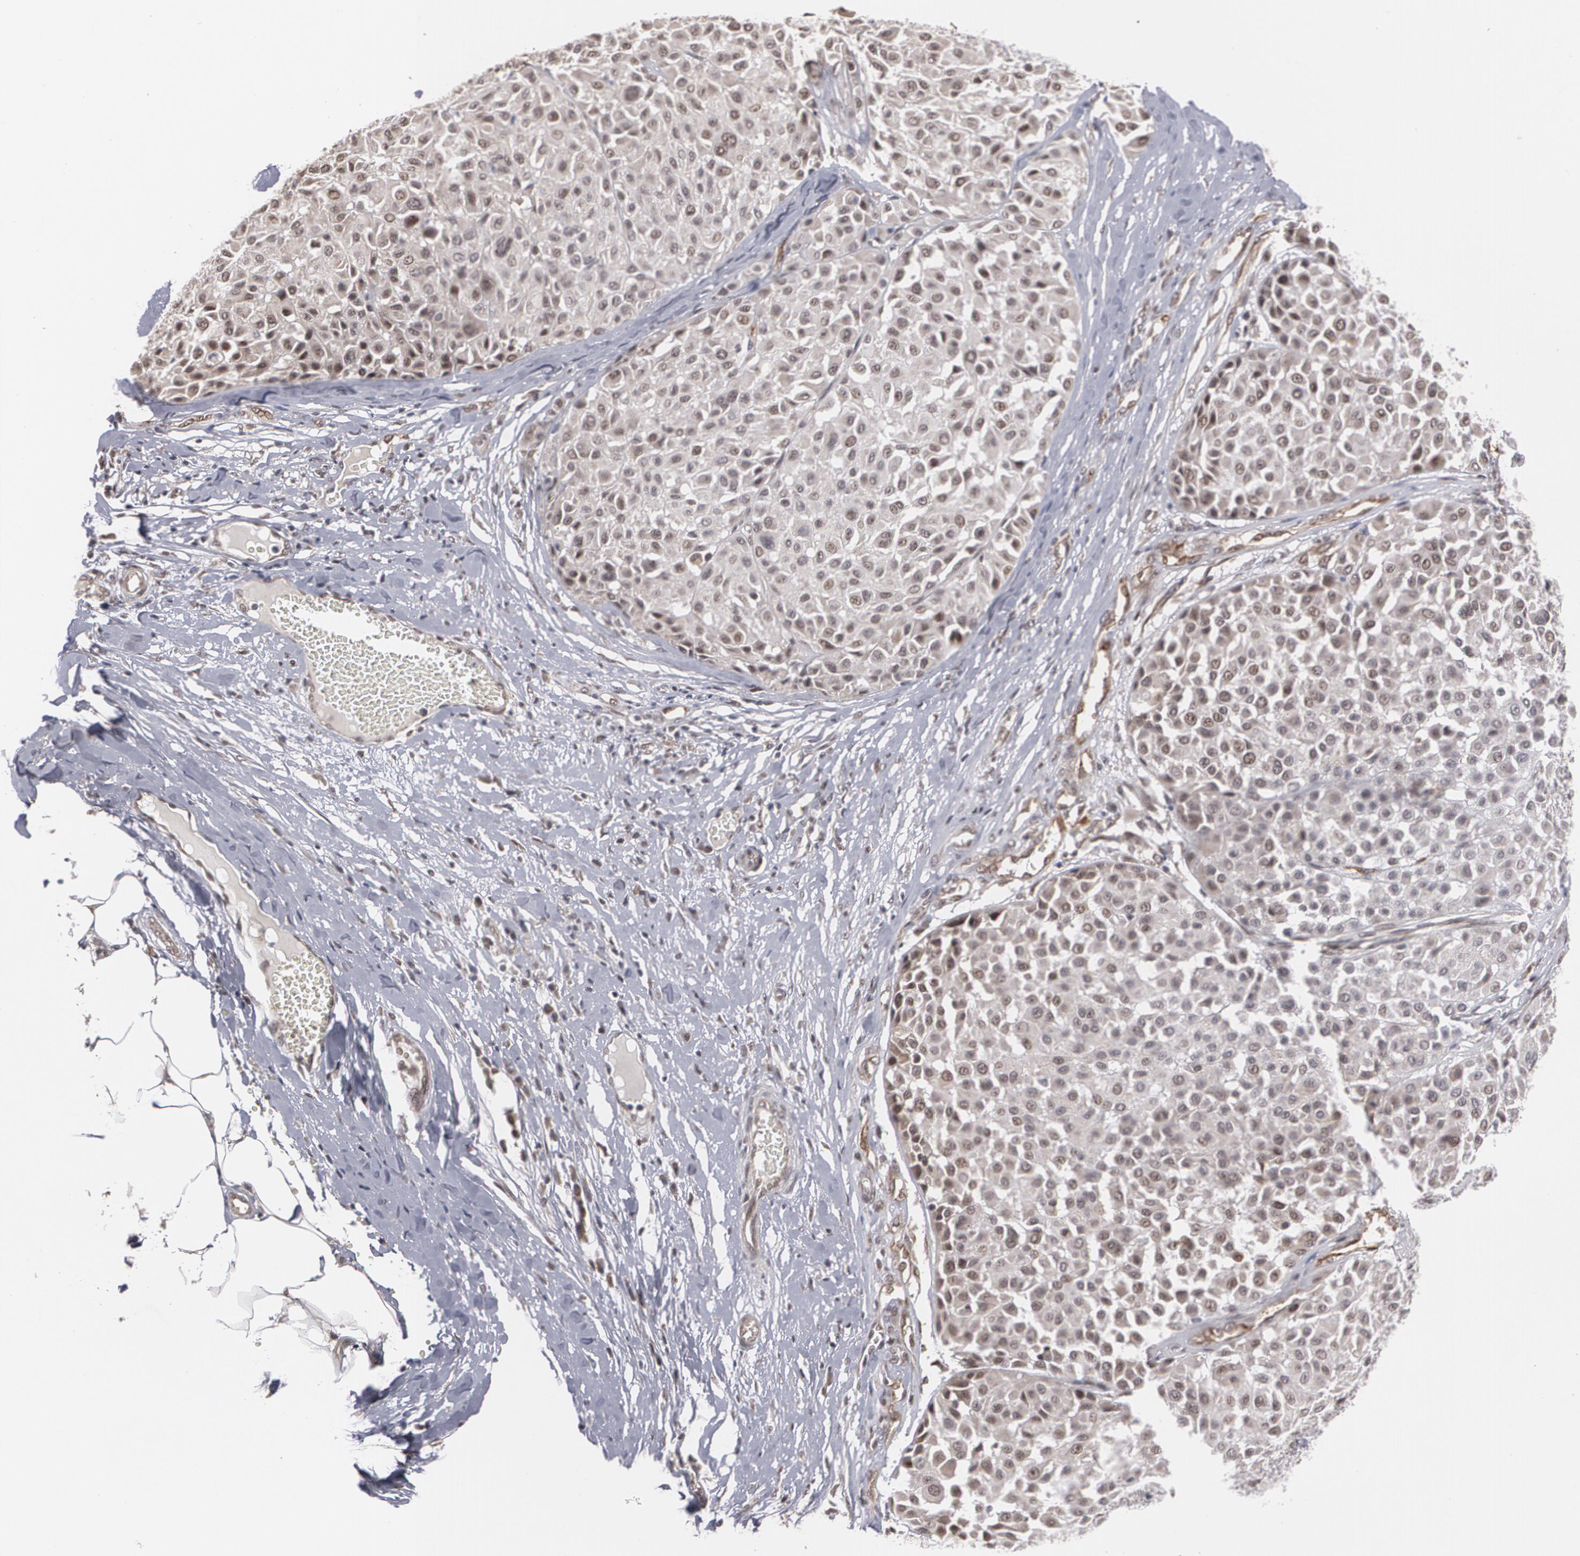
{"staining": {"intensity": "moderate", "quantity": ">75%", "location": "cytoplasmic/membranous,nuclear"}, "tissue": "melanoma", "cell_type": "Tumor cells", "image_type": "cancer", "snomed": [{"axis": "morphology", "description": "Malignant melanoma, Metastatic site"}, {"axis": "topography", "description": "Soft tissue"}], "caption": "Immunohistochemistry photomicrograph of malignant melanoma (metastatic site) stained for a protein (brown), which shows medium levels of moderate cytoplasmic/membranous and nuclear staining in about >75% of tumor cells.", "gene": "ZNF75A", "patient": {"sex": "male", "age": 41}}